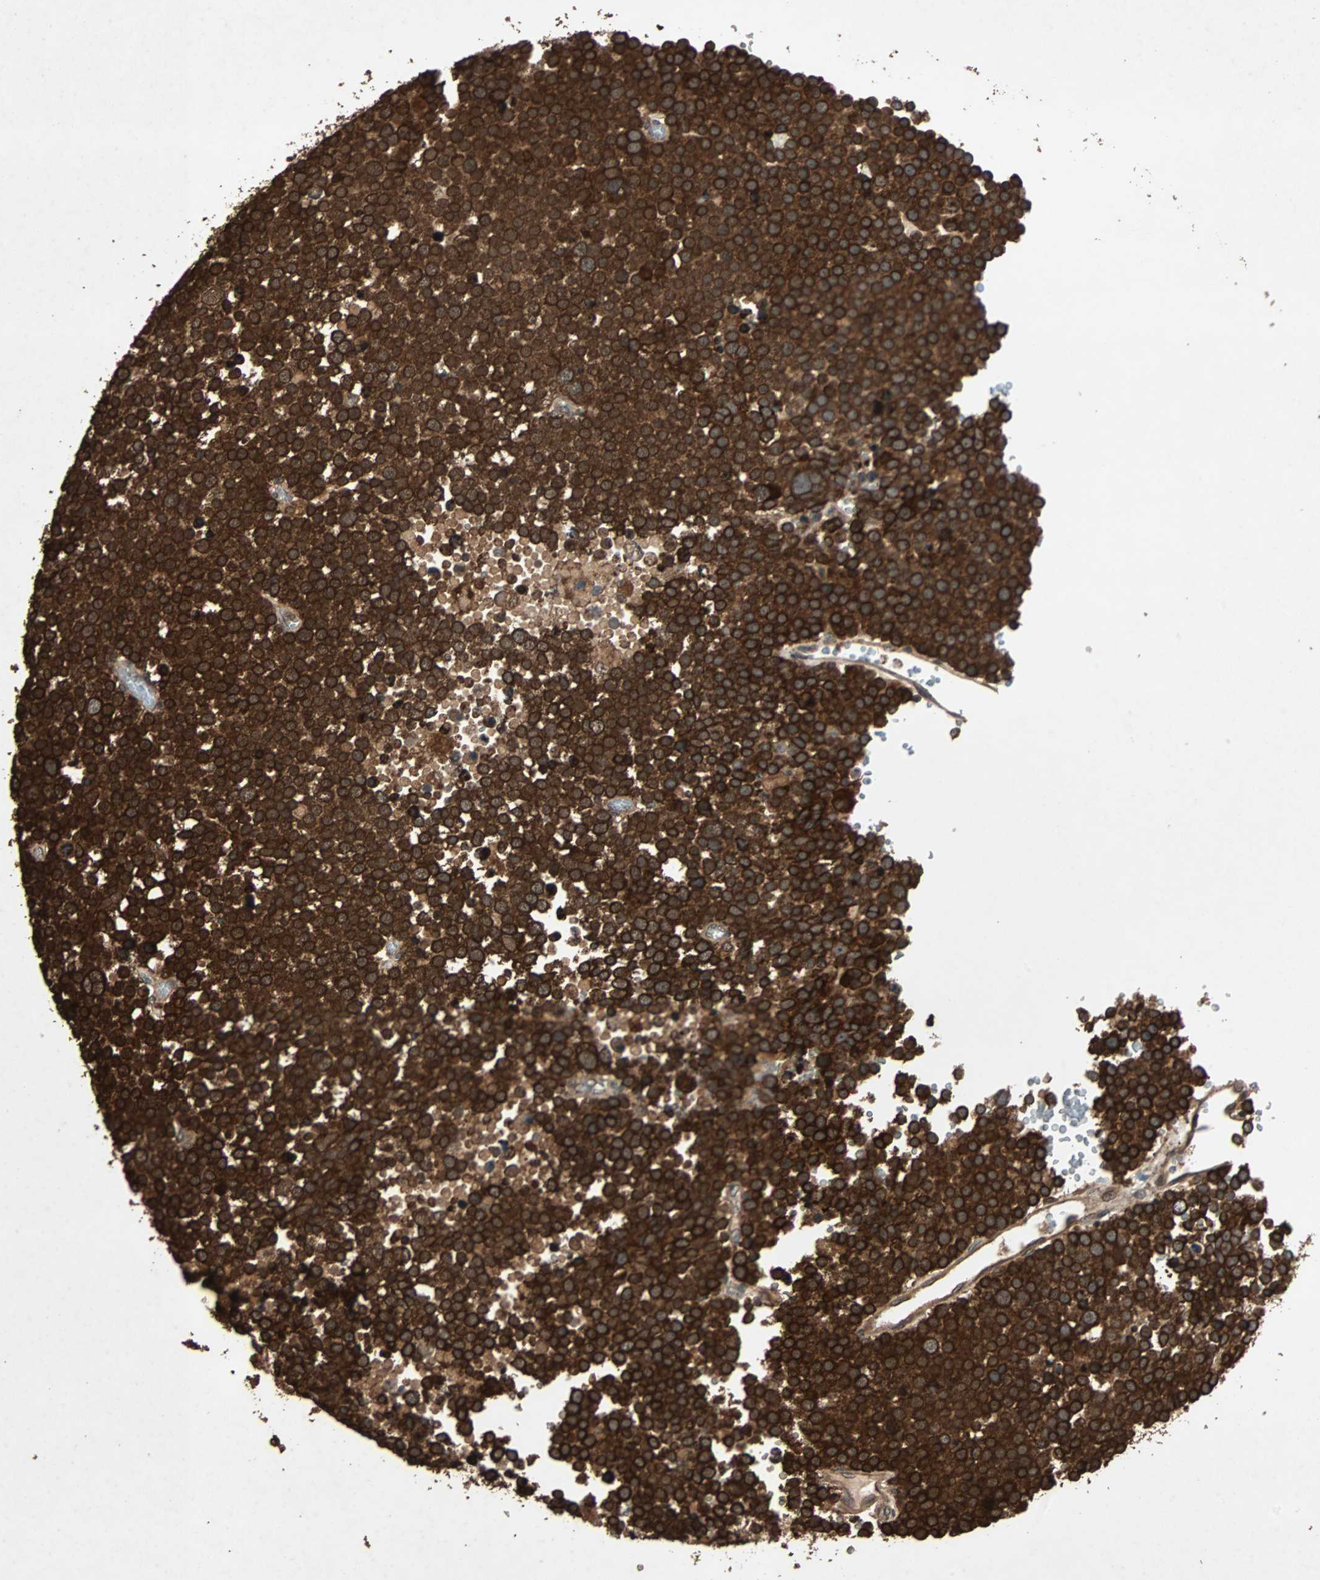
{"staining": {"intensity": "strong", "quantity": ">75%", "location": "cytoplasmic/membranous"}, "tissue": "testis cancer", "cell_type": "Tumor cells", "image_type": "cancer", "snomed": [{"axis": "morphology", "description": "Seminoma, NOS"}, {"axis": "topography", "description": "Testis"}], "caption": "Immunohistochemistry (IHC) (DAB (3,3'-diaminobenzidine)) staining of testis cancer demonstrates strong cytoplasmic/membranous protein expression in about >75% of tumor cells.", "gene": "LAMTOR5", "patient": {"sex": "male", "age": 71}}